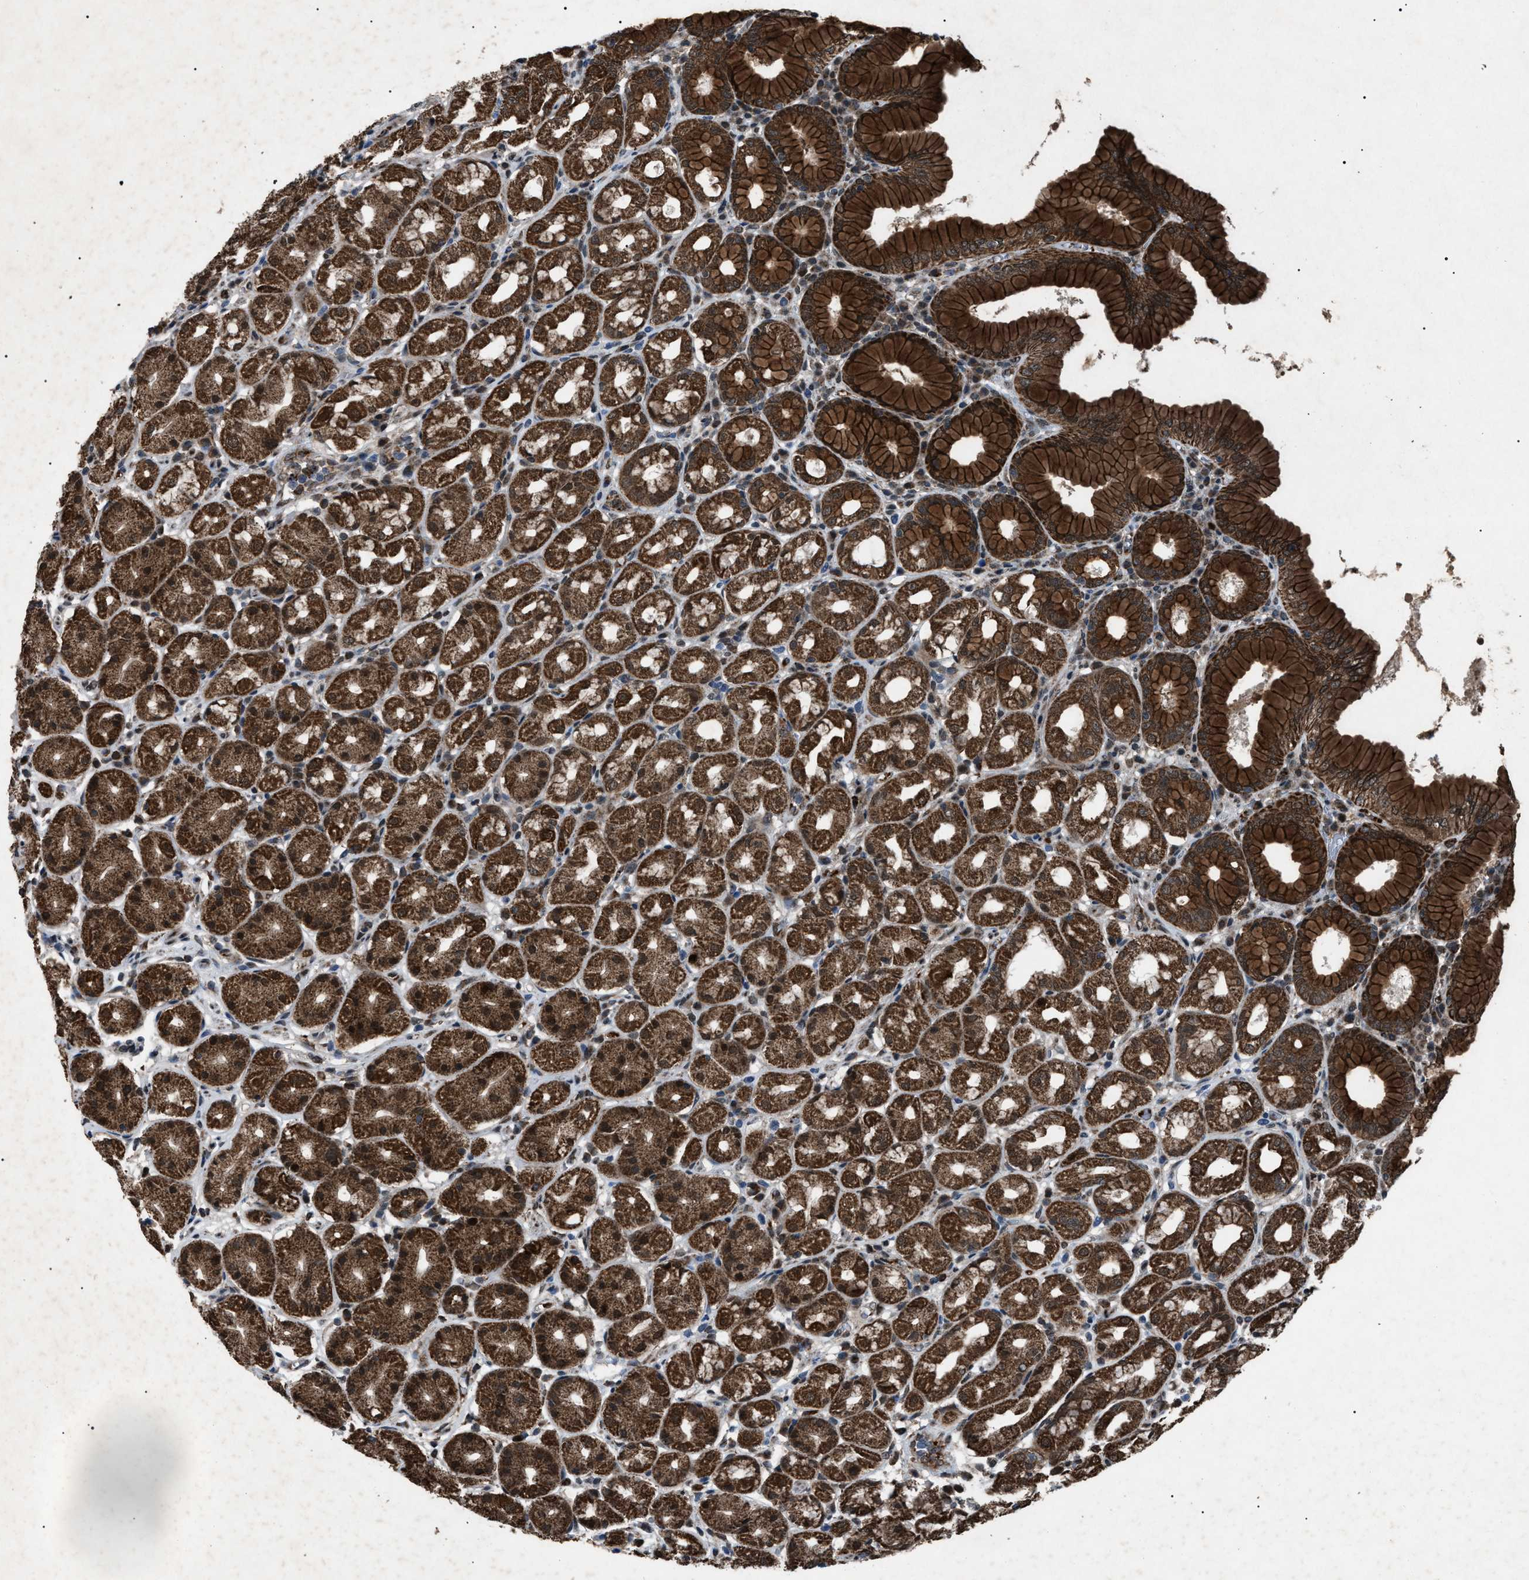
{"staining": {"intensity": "strong", "quantity": ">75%", "location": "cytoplasmic/membranous,nuclear"}, "tissue": "stomach", "cell_type": "Glandular cells", "image_type": "normal", "snomed": [{"axis": "morphology", "description": "Normal tissue, NOS"}, {"axis": "topography", "description": "Stomach"}, {"axis": "topography", "description": "Stomach, lower"}], "caption": "This image shows normal stomach stained with immunohistochemistry to label a protein in brown. The cytoplasmic/membranous,nuclear of glandular cells show strong positivity for the protein. Nuclei are counter-stained blue.", "gene": "ZFAND2A", "patient": {"sex": "female", "age": 56}}